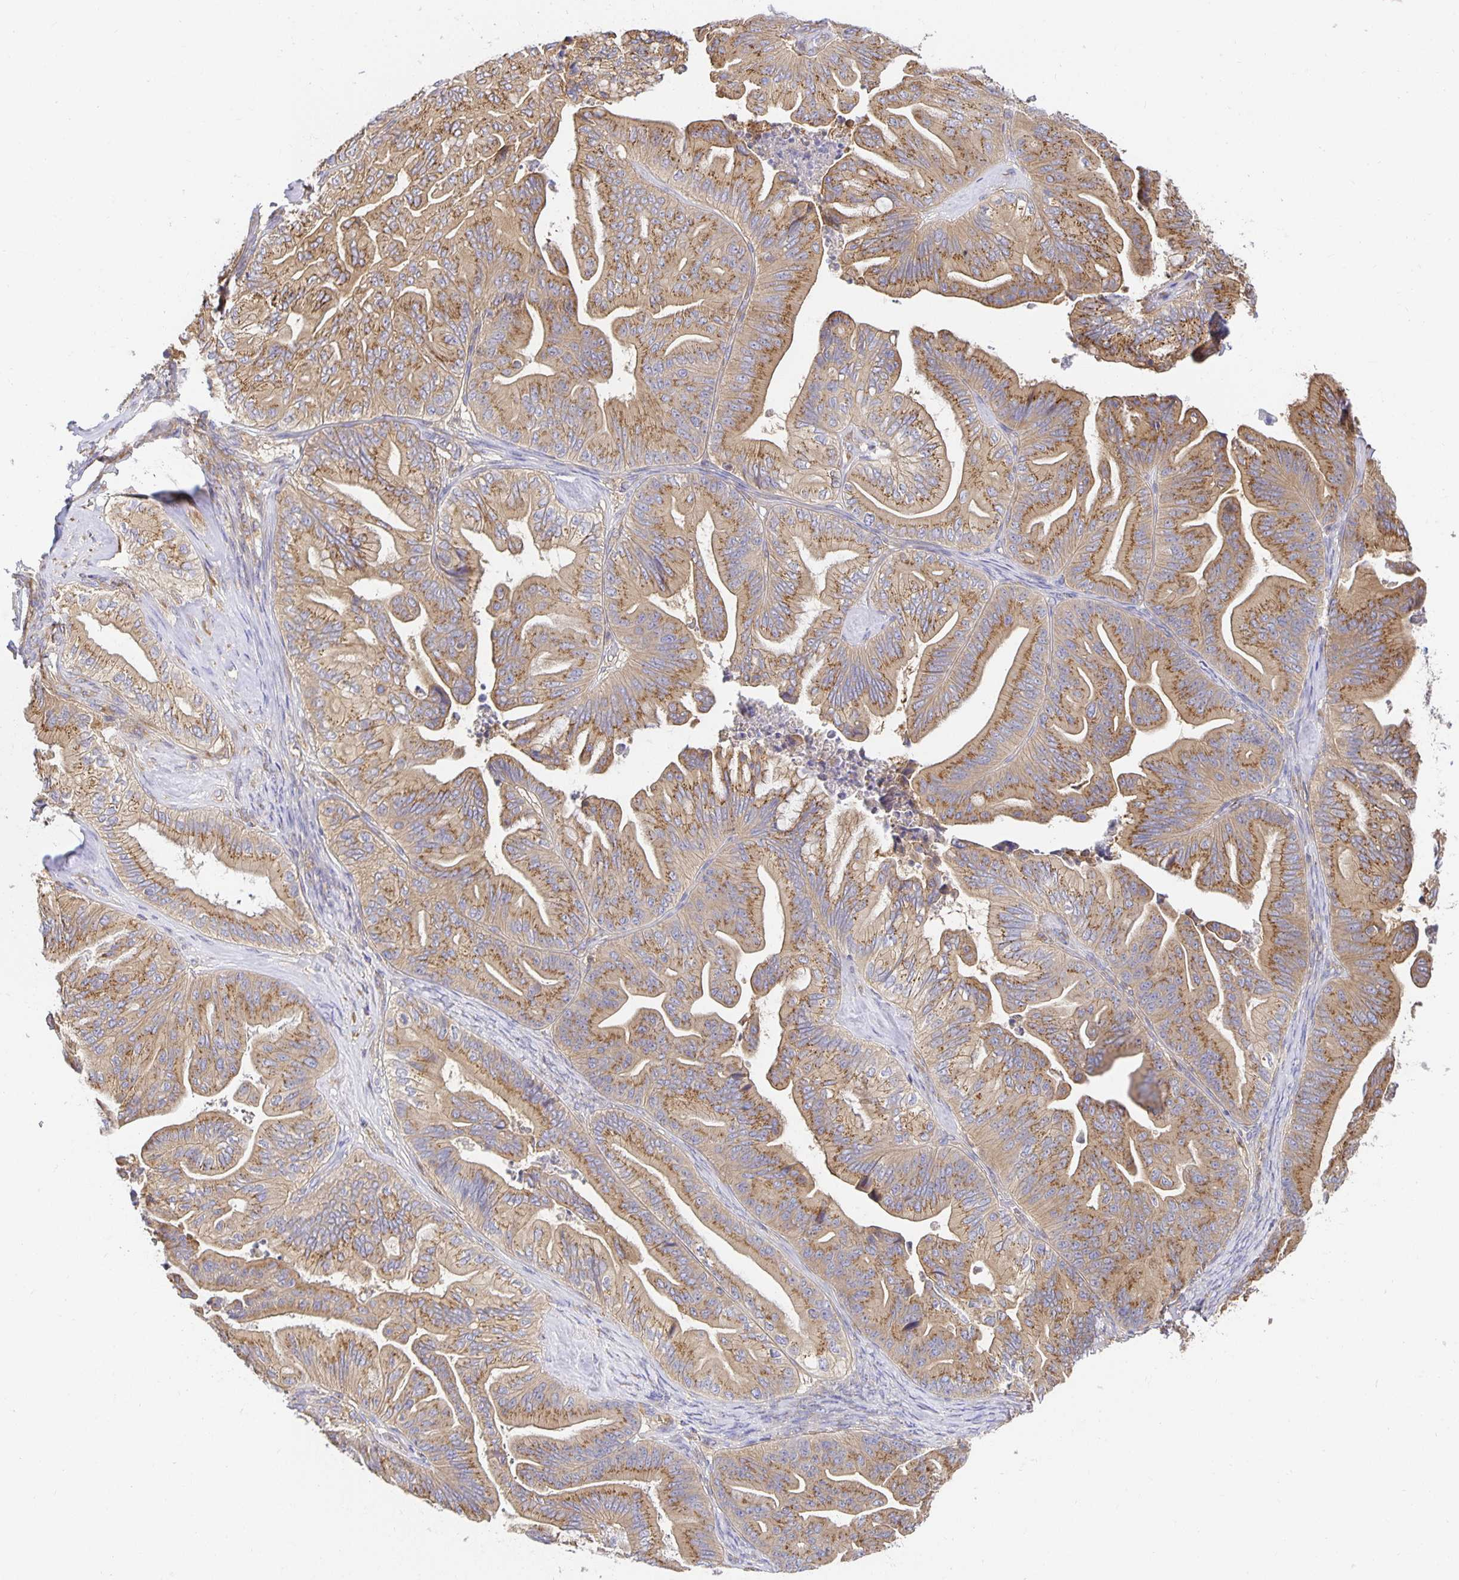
{"staining": {"intensity": "moderate", "quantity": ">75%", "location": "cytoplasmic/membranous"}, "tissue": "ovarian cancer", "cell_type": "Tumor cells", "image_type": "cancer", "snomed": [{"axis": "morphology", "description": "Cystadenocarcinoma, mucinous, NOS"}, {"axis": "topography", "description": "Ovary"}], "caption": "The image demonstrates a brown stain indicating the presence of a protein in the cytoplasmic/membranous of tumor cells in ovarian cancer (mucinous cystadenocarcinoma).", "gene": "USO1", "patient": {"sex": "female", "age": 67}}